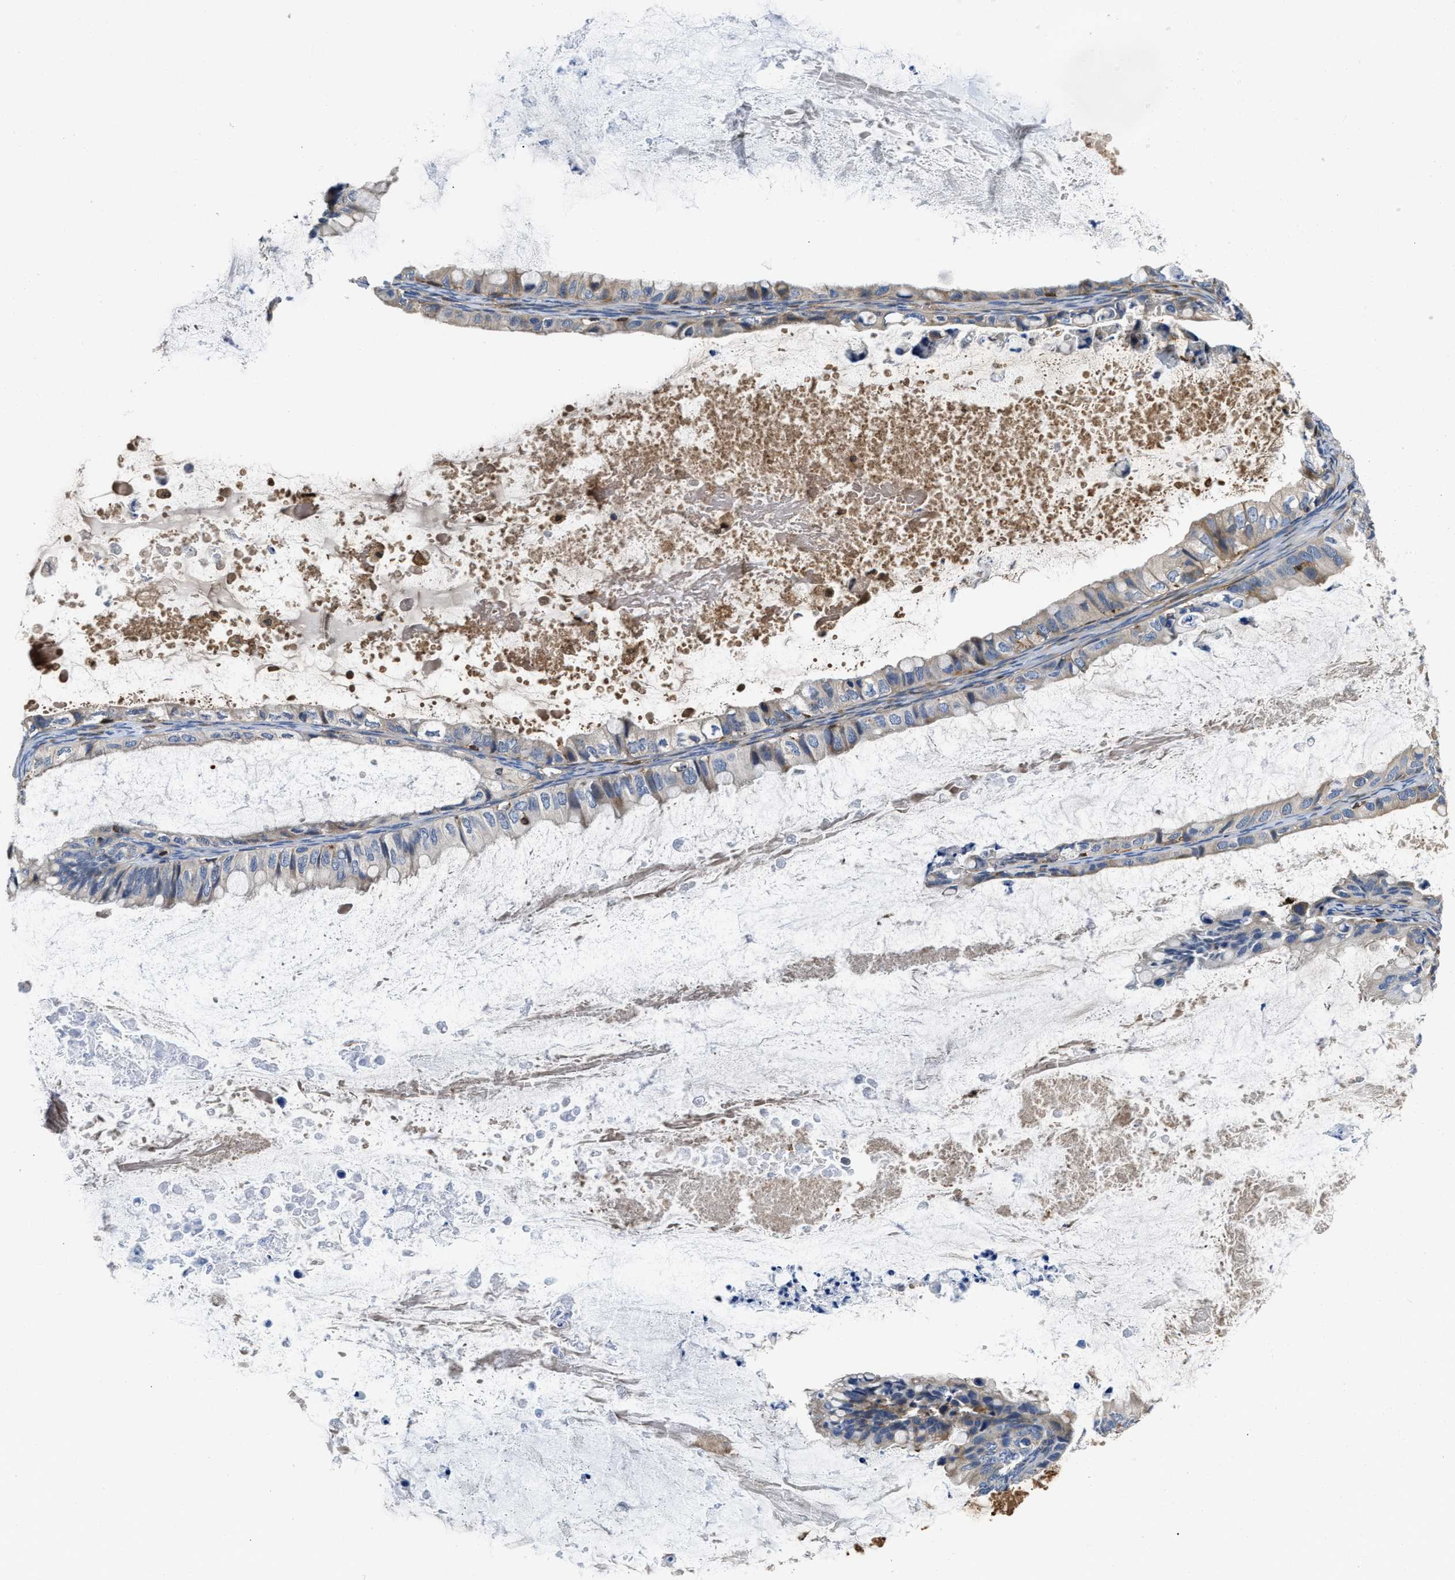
{"staining": {"intensity": "negative", "quantity": "none", "location": "none"}, "tissue": "ovarian cancer", "cell_type": "Tumor cells", "image_type": "cancer", "snomed": [{"axis": "morphology", "description": "Cystadenocarcinoma, mucinous, NOS"}, {"axis": "topography", "description": "Ovary"}], "caption": "The histopathology image displays no staining of tumor cells in ovarian cancer.", "gene": "OSTF1", "patient": {"sex": "female", "age": 80}}